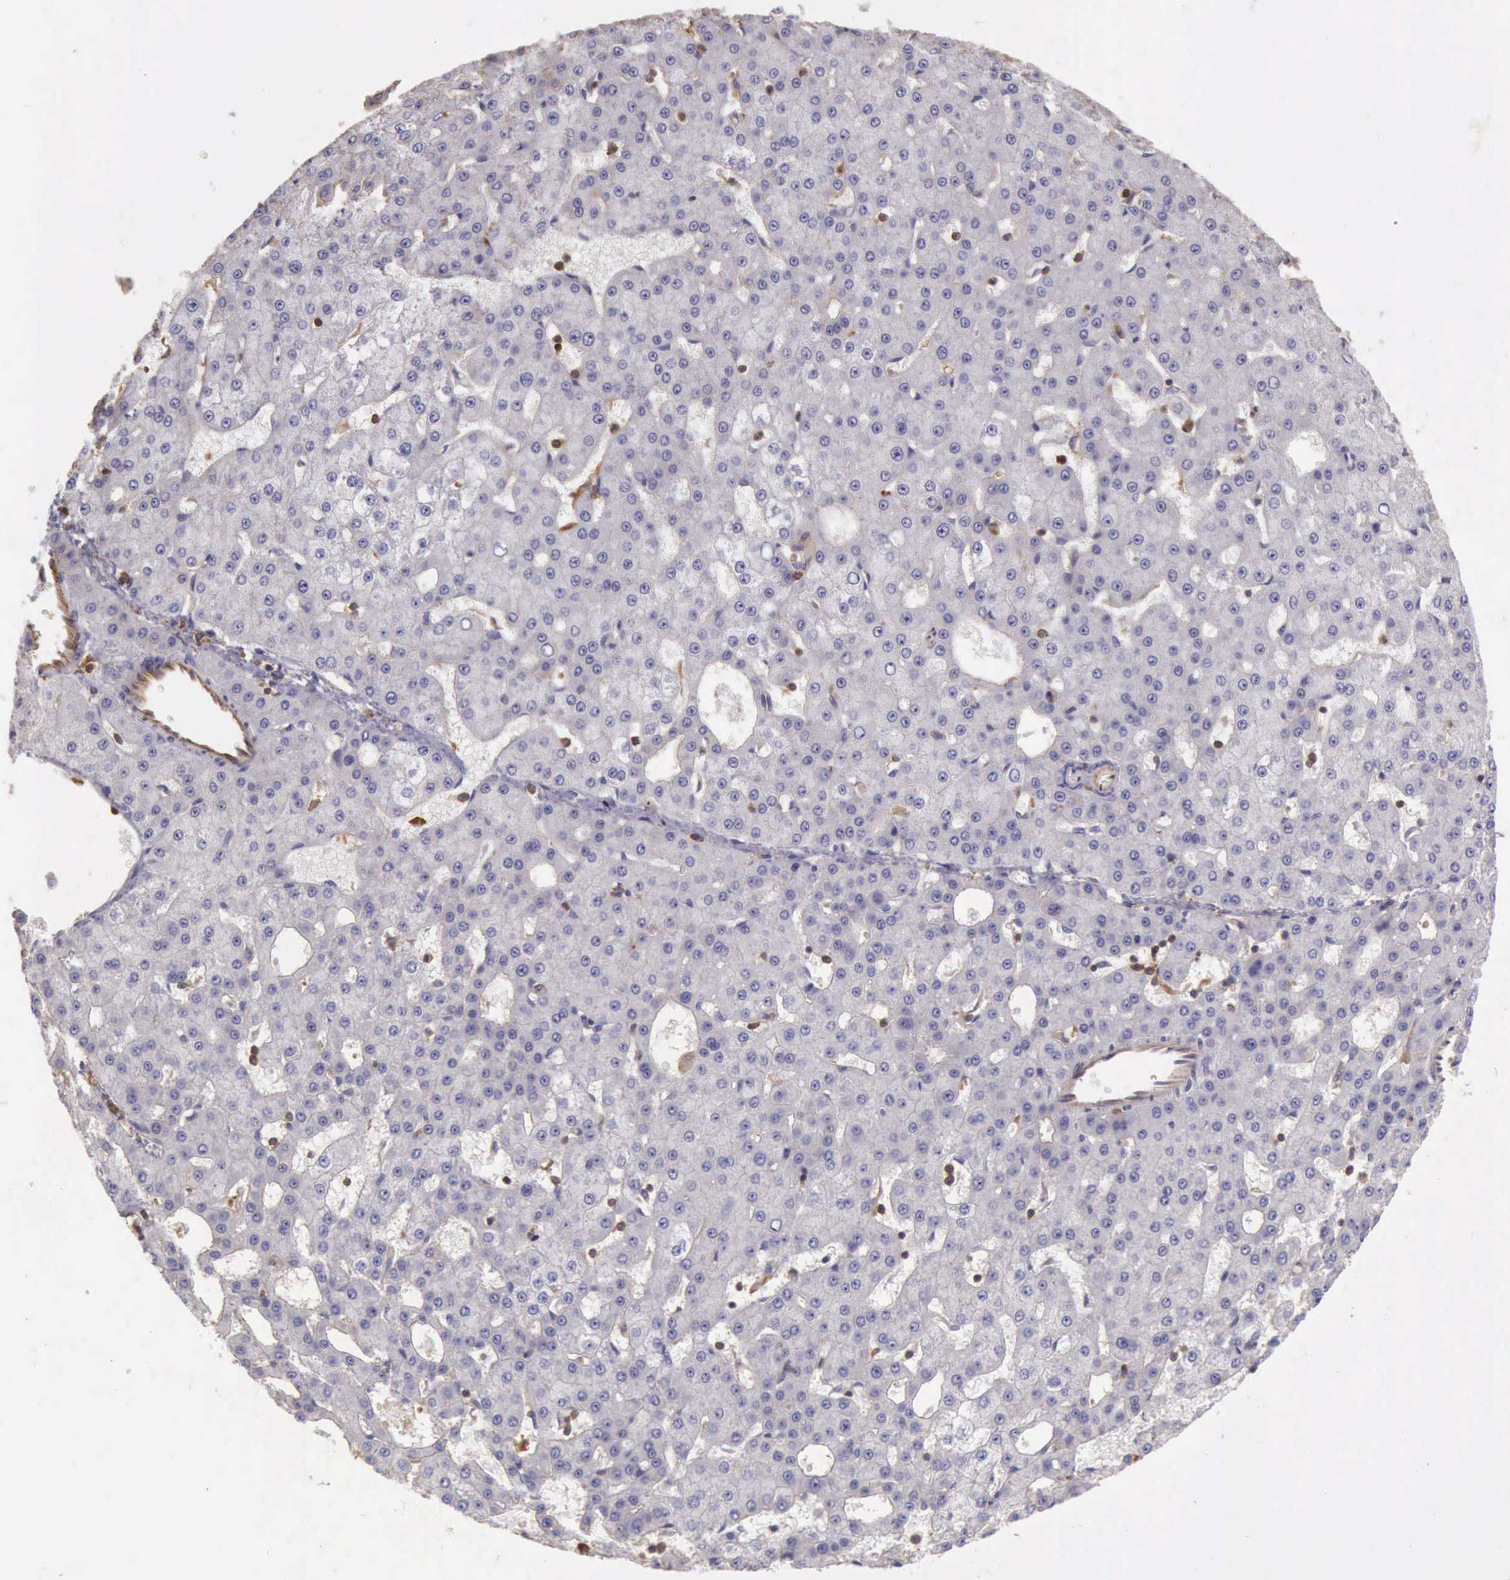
{"staining": {"intensity": "negative", "quantity": "none", "location": "none"}, "tissue": "liver cancer", "cell_type": "Tumor cells", "image_type": "cancer", "snomed": [{"axis": "morphology", "description": "Carcinoma, Hepatocellular, NOS"}, {"axis": "topography", "description": "Liver"}], "caption": "The image exhibits no staining of tumor cells in hepatocellular carcinoma (liver). (Stains: DAB (3,3'-diaminobenzidine) IHC with hematoxylin counter stain, Microscopy: brightfield microscopy at high magnification).", "gene": "ARHGAP4", "patient": {"sex": "male", "age": 47}}